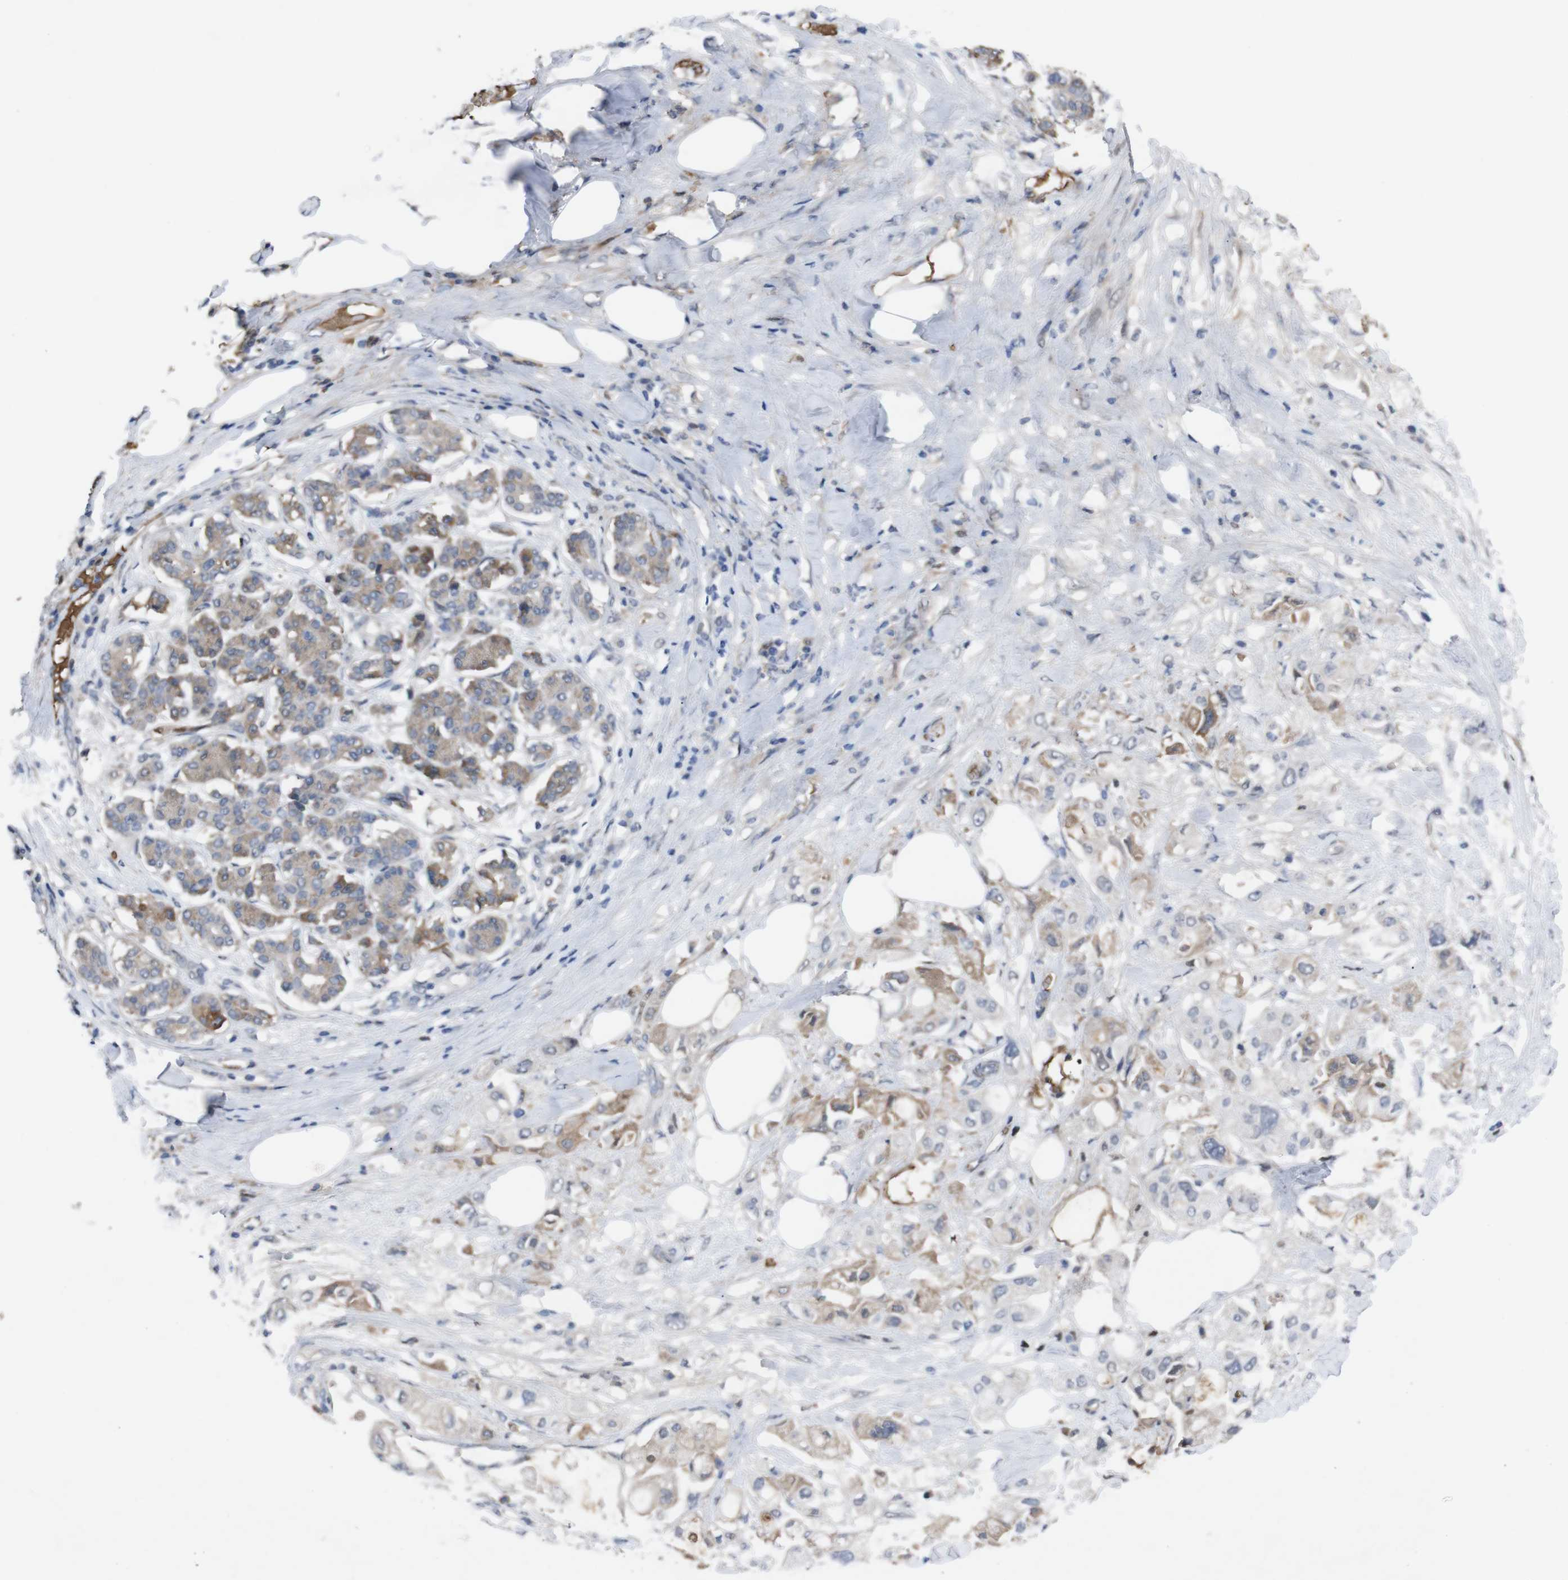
{"staining": {"intensity": "weak", "quantity": "<25%", "location": "cytoplasmic/membranous"}, "tissue": "pancreatic cancer", "cell_type": "Tumor cells", "image_type": "cancer", "snomed": [{"axis": "morphology", "description": "Adenocarcinoma, NOS"}, {"axis": "topography", "description": "Pancreas"}], "caption": "Histopathology image shows no significant protein staining in tumor cells of pancreatic cancer (adenocarcinoma).", "gene": "SPTB", "patient": {"sex": "female", "age": 56}}